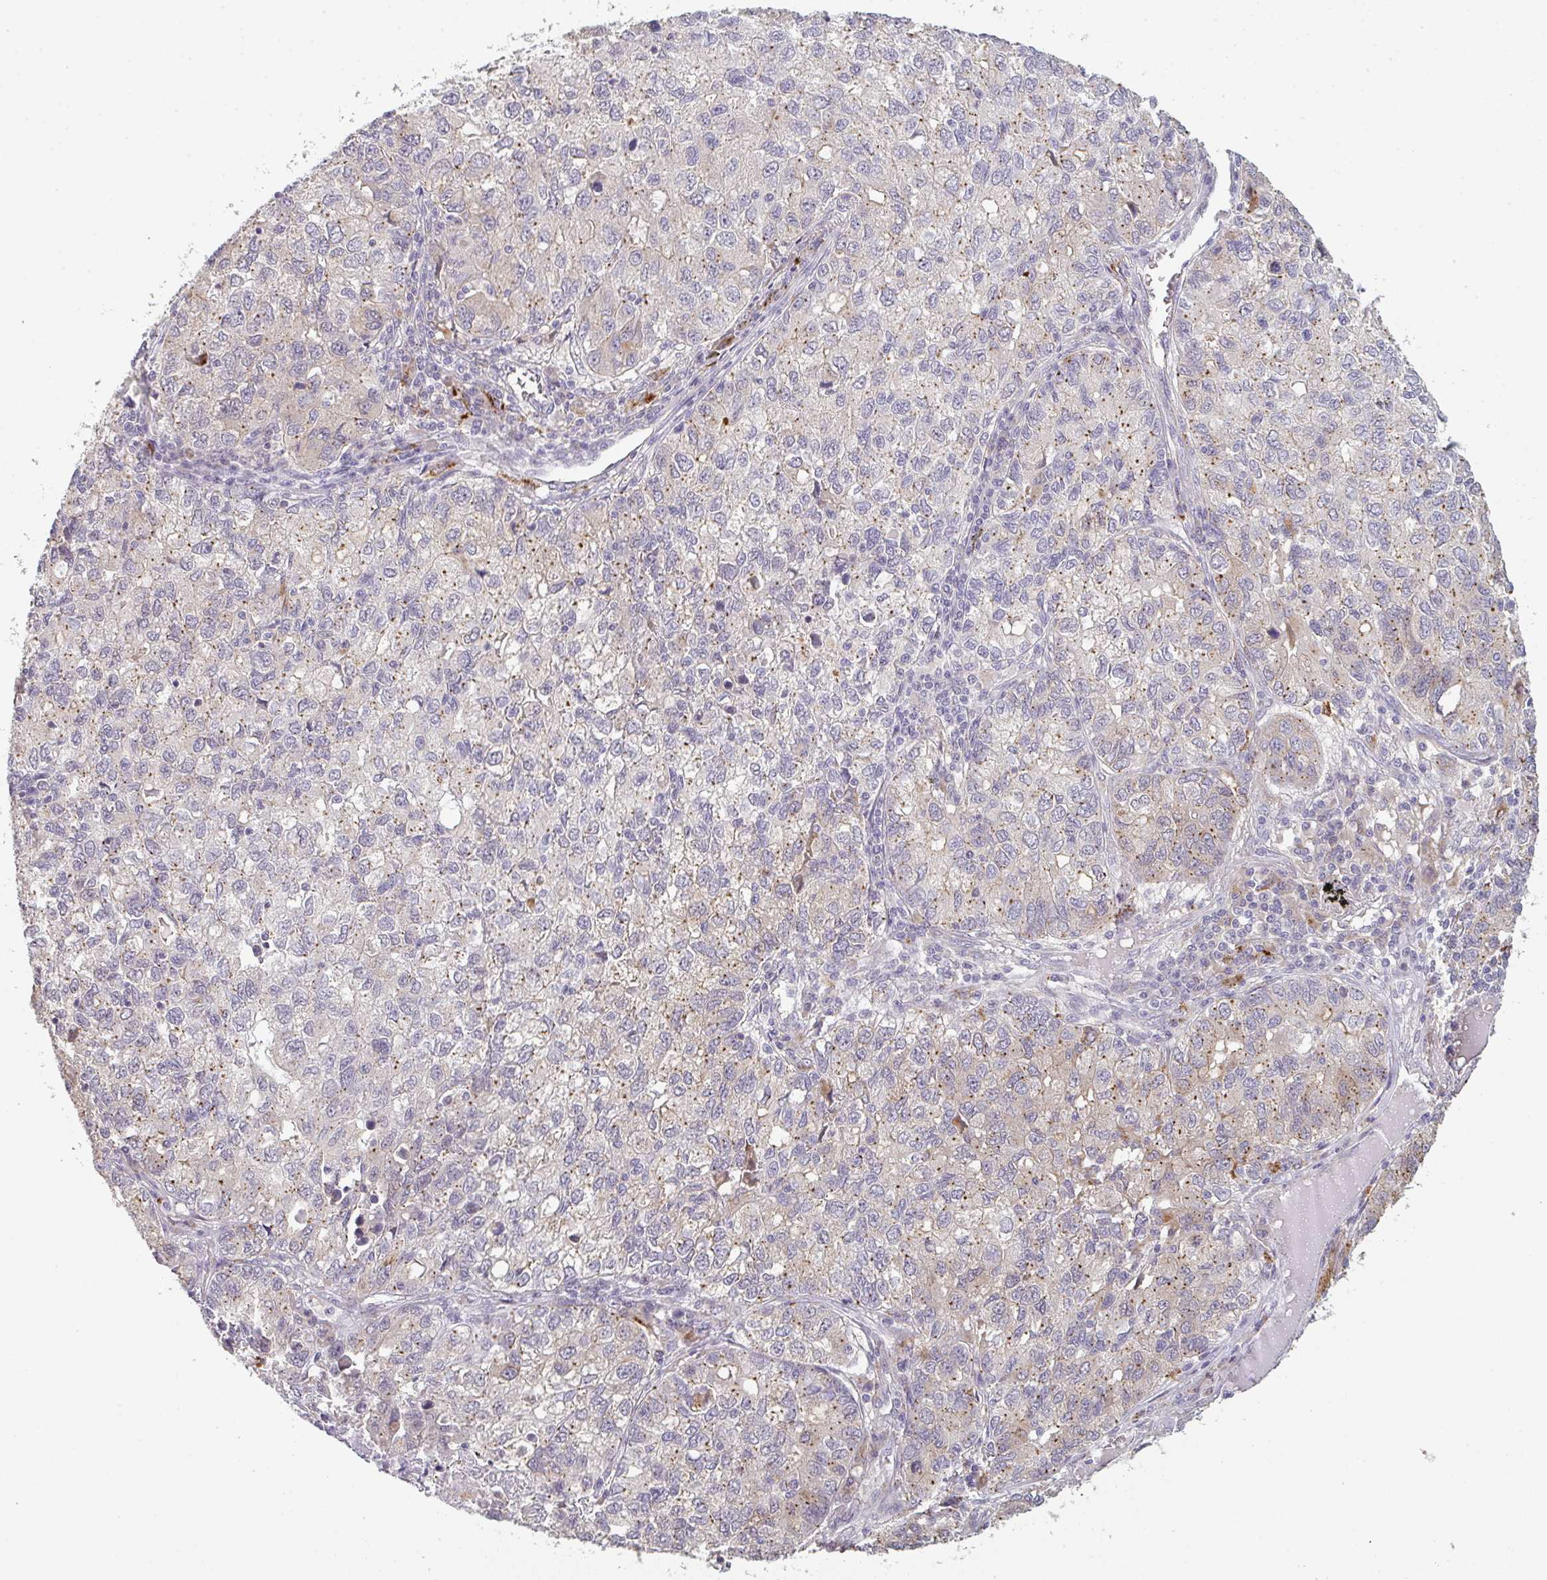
{"staining": {"intensity": "weak", "quantity": "25%-75%", "location": "cytoplasmic/membranous"}, "tissue": "lung cancer", "cell_type": "Tumor cells", "image_type": "cancer", "snomed": [{"axis": "morphology", "description": "Normal morphology"}, {"axis": "morphology", "description": "Adenocarcinoma, NOS"}, {"axis": "topography", "description": "Lymph node"}, {"axis": "topography", "description": "Lung"}], "caption": "Approximately 25%-75% of tumor cells in human lung adenocarcinoma show weak cytoplasmic/membranous protein staining as visualized by brown immunohistochemical staining.", "gene": "TMEM237", "patient": {"sex": "female", "age": 51}}